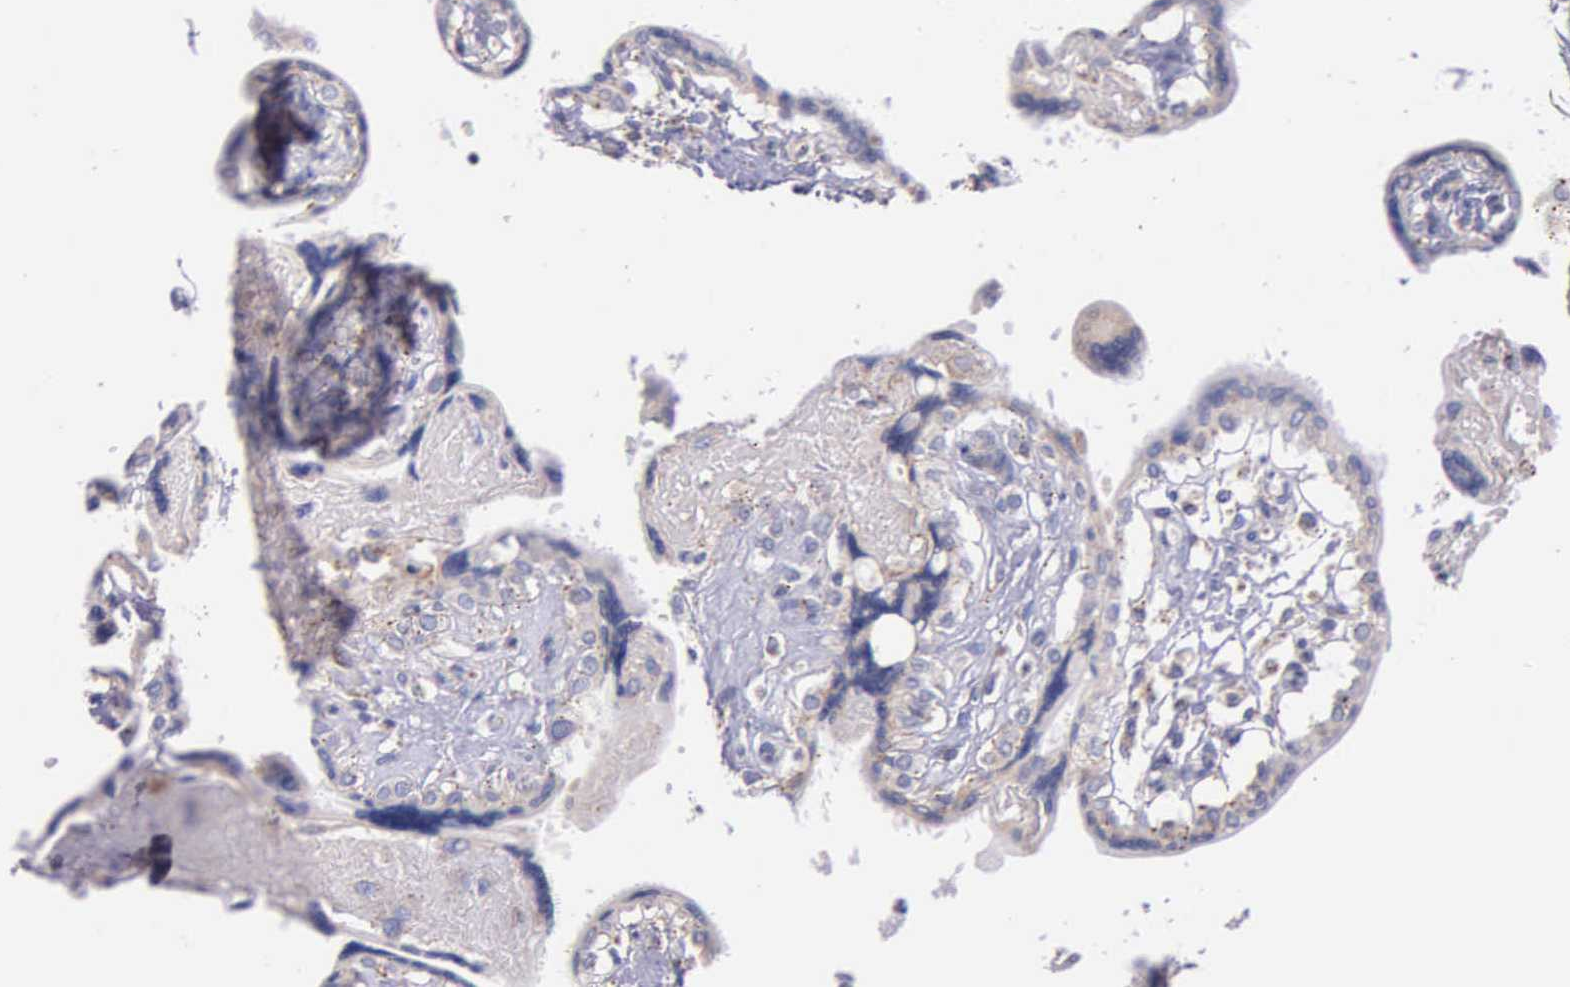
{"staining": {"intensity": "weak", "quantity": "25%-75%", "location": "cytoplasmic/membranous"}, "tissue": "placenta", "cell_type": "Decidual cells", "image_type": "normal", "snomed": [{"axis": "morphology", "description": "Normal tissue, NOS"}, {"axis": "topography", "description": "Placenta"}], "caption": "Placenta stained for a protein shows weak cytoplasmic/membranous positivity in decidual cells. Using DAB (brown) and hematoxylin (blue) stains, captured at high magnification using brightfield microscopy.", "gene": "CTAGE15", "patient": {"sex": "female", "age": 31}}